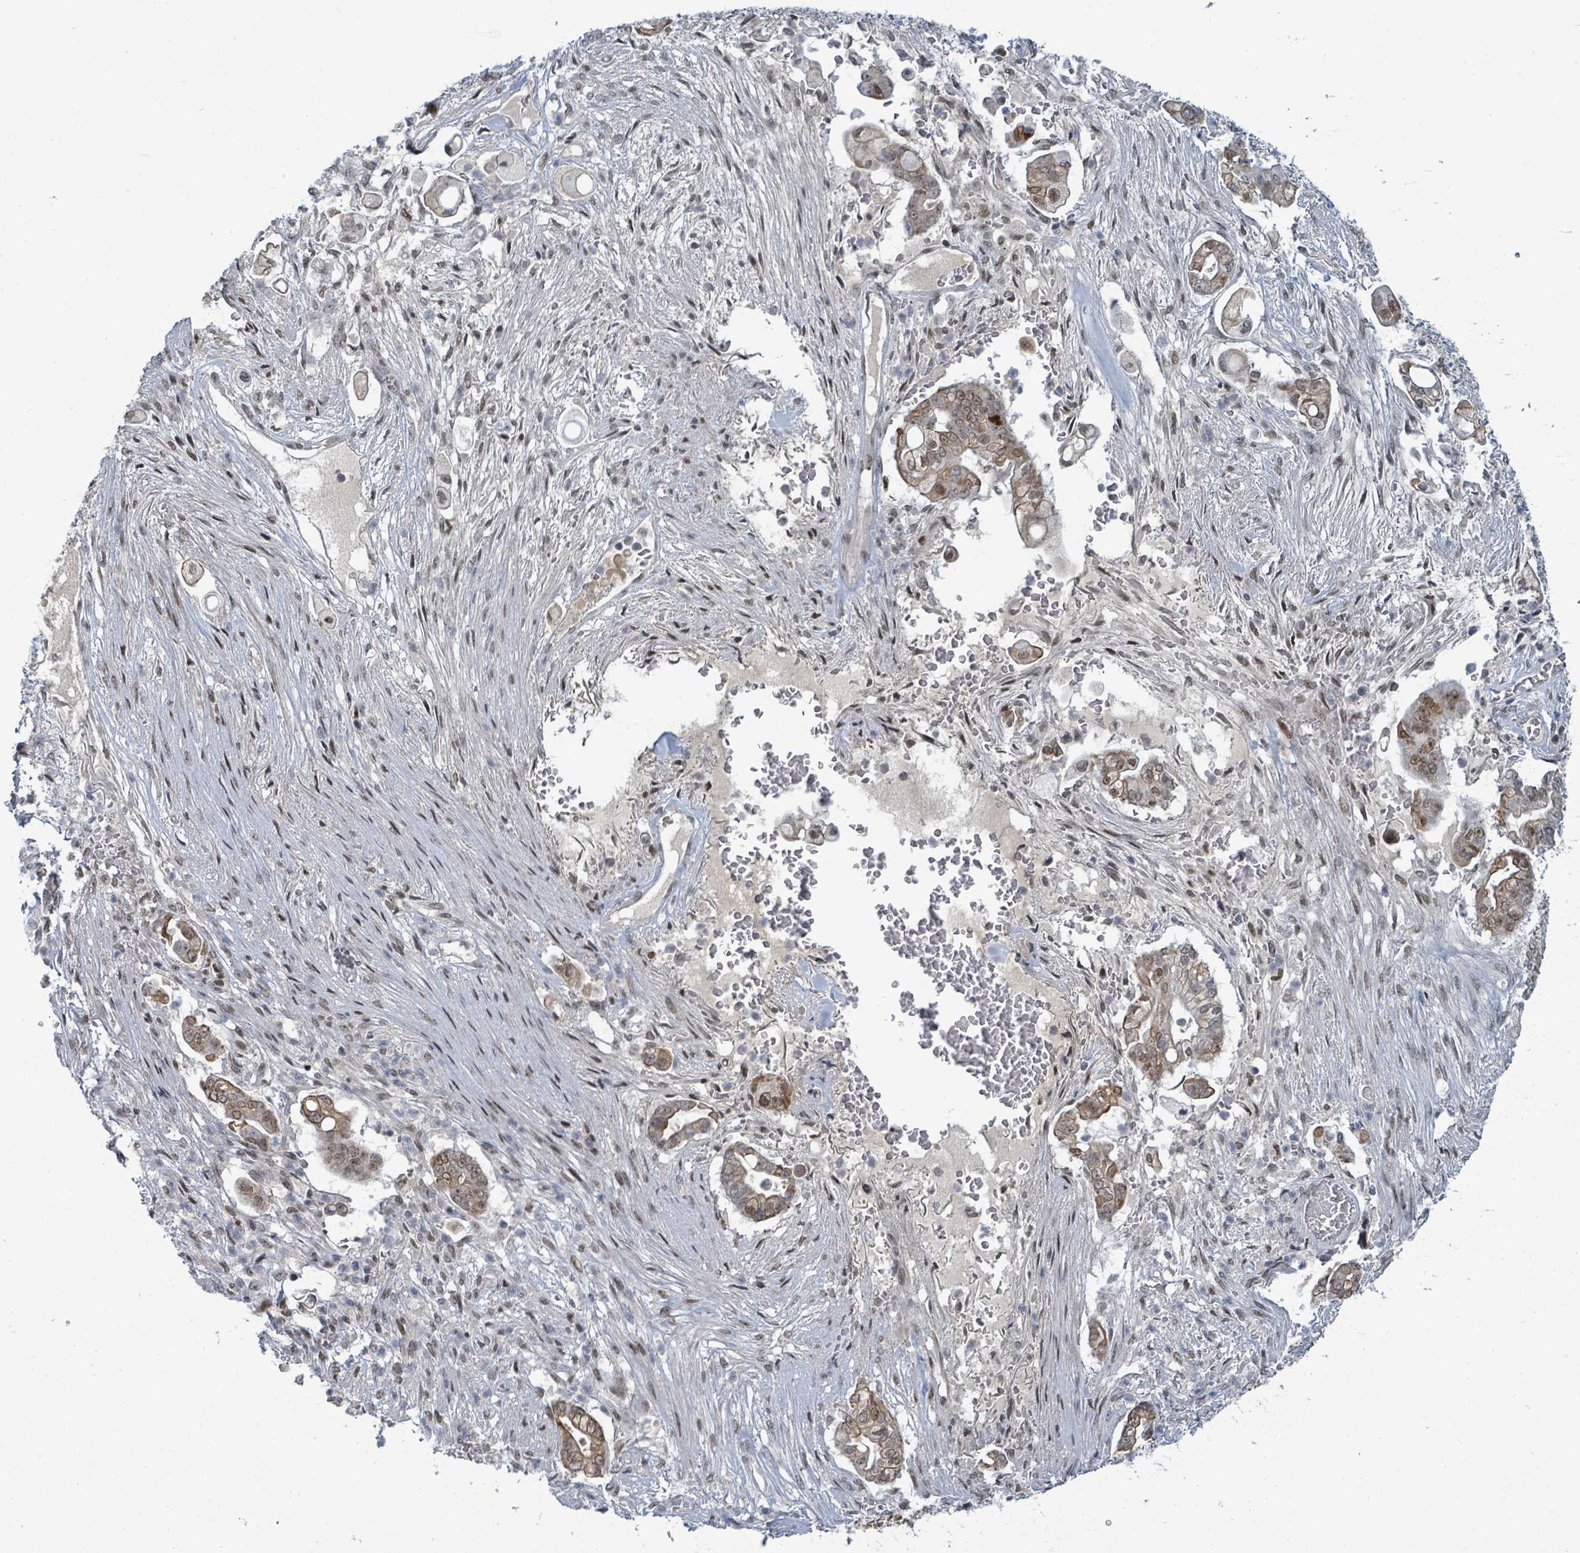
{"staining": {"intensity": "moderate", "quantity": ">75%", "location": "nuclear"}, "tissue": "pancreatic cancer", "cell_type": "Tumor cells", "image_type": "cancer", "snomed": [{"axis": "morphology", "description": "Adenocarcinoma, NOS"}, {"axis": "topography", "description": "Pancreas"}], "caption": "Immunohistochemistry of pancreatic cancer displays medium levels of moderate nuclear expression in approximately >75% of tumor cells. (Brightfield microscopy of DAB IHC at high magnification).", "gene": "UCK1", "patient": {"sex": "female", "age": 69}}